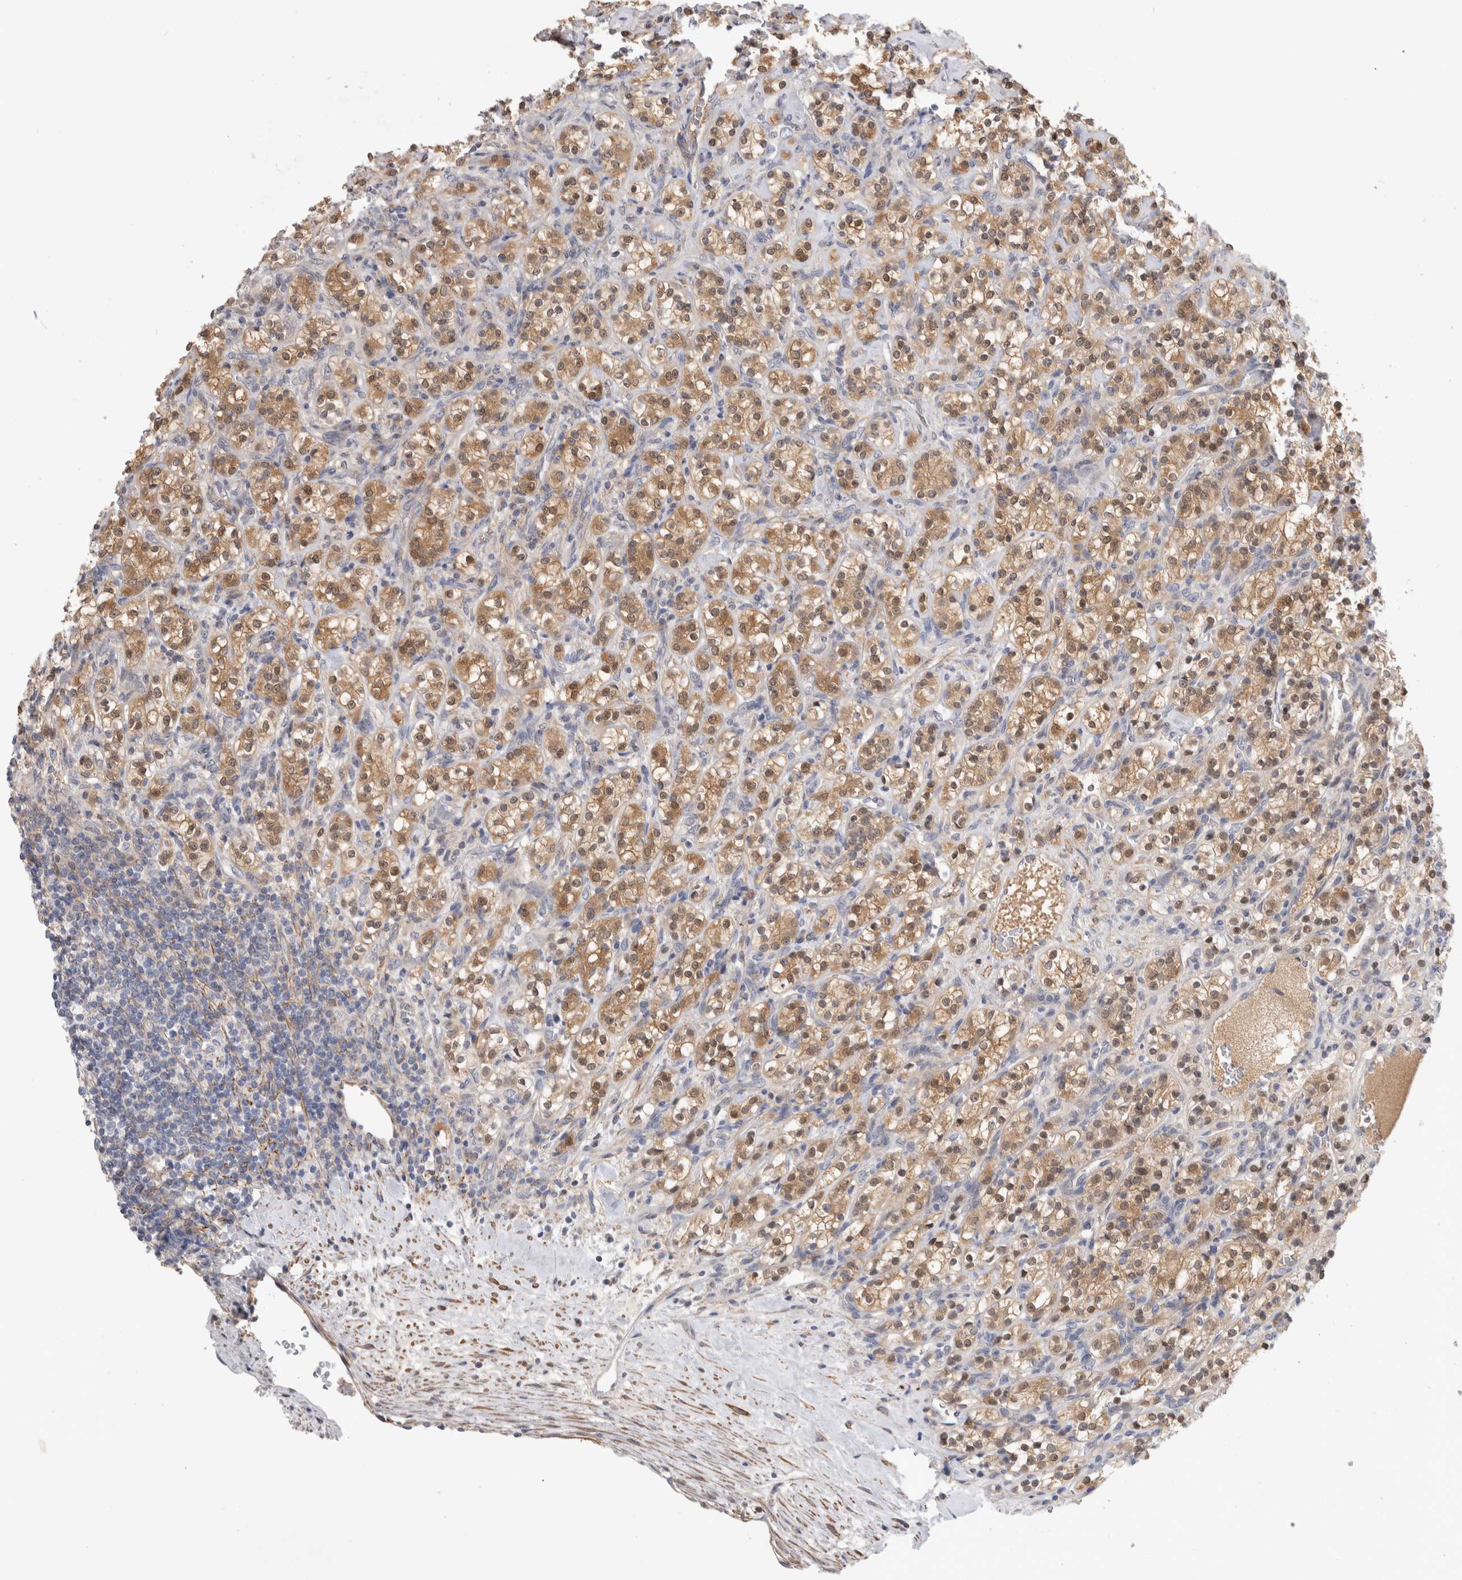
{"staining": {"intensity": "moderate", "quantity": ">75%", "location": "cytoplasmic/membranous"}, "tissue": "renal cancer", "cell_type": "Tumor cells", "image_type": "cancer", "snomed": [{"axis": "morphology", "description": "Adenocarcinoma, NOS"}, {"axis": "topography", "description": "Kidney"}], "caption": "Protein expression analysis of renal cancer (adenocarcinoma) reveals moderate cytoplasmic/membranous expression in approximately >75% of tumor cells.", "gene": "PGM1", "patient": {"sex": "male", "age": 77}}